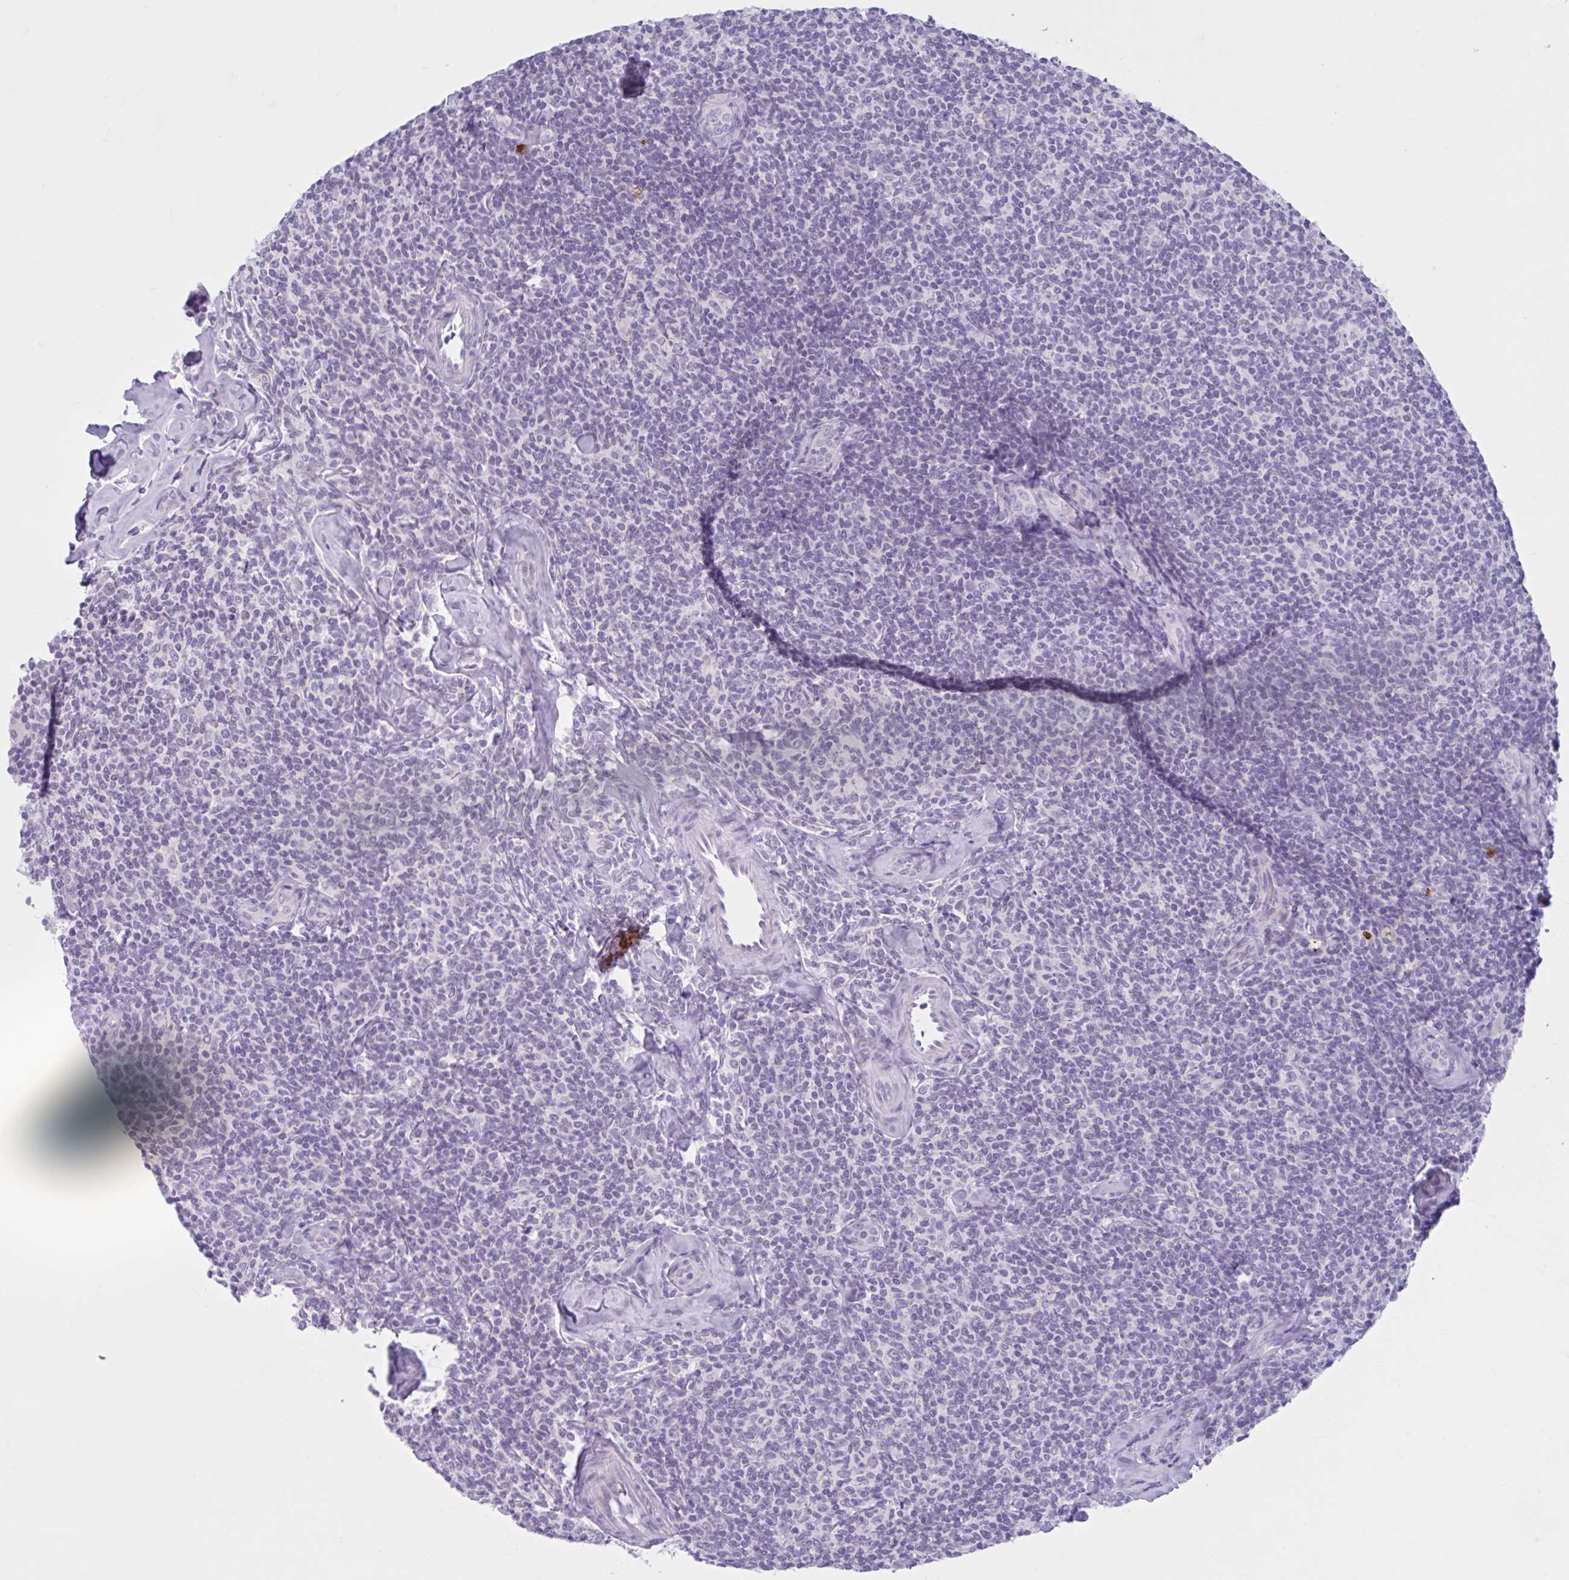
{"staining": {"intensity": "negative", "quantity": "none", "location": "none"}, "tissue": "lymphoma", "cell_type": "Tumor cells", "image_type": "cancer", "snomed": [{"axis": "morphology", "description": "Malignant lymphoma, non-Hodgkin's type, Low grade"}, {"axis": "topography", "description": "Lymph node"}], "caption": "Immunohistochemical staining of lymphoma shows no significant positivity in tumor cells.", "gene": "CEP120", "patient": {"sex": "female", "age": 56}}